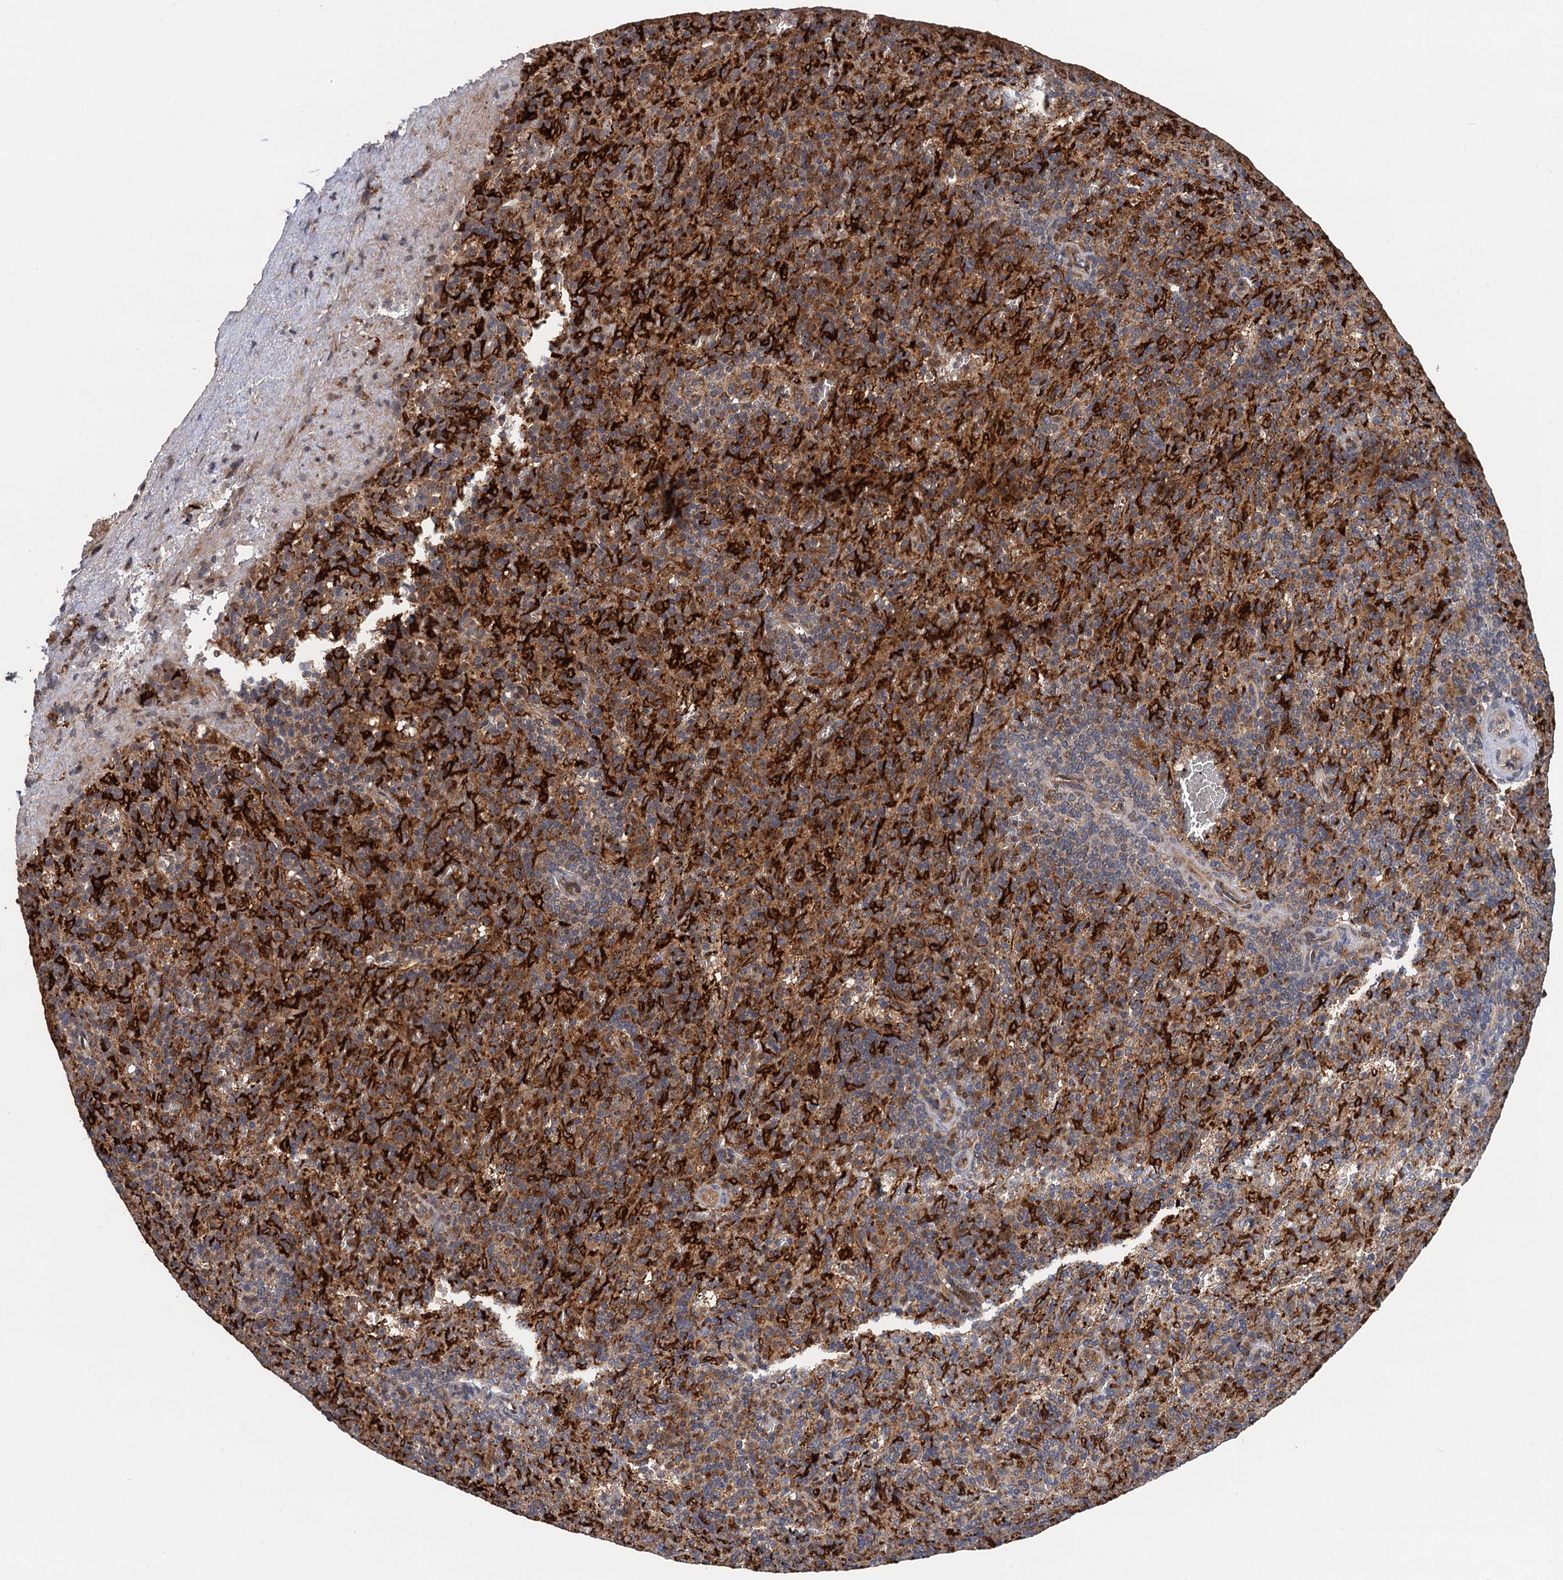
{"staining": {"intensity": "strong", "quantity": "25%-75%", "location": "cytoplasmic/membranous"}, "tissue": "spleen", "cell_type": "Cells in red pulp", "image_type": "normal", "snomed": [{"axis": "morphology", "description": "Normal tissue, NOS"}, {"axis": "topography", "description": "Spleen"}], "caption": "This is a micrograph of IHC staining of benign spleen, which shows strong expression in the cytoplasmic/membranous of cells in red pulp.", "gene": "NLRP10", "patient": {"sex": "male", "age": 82}}